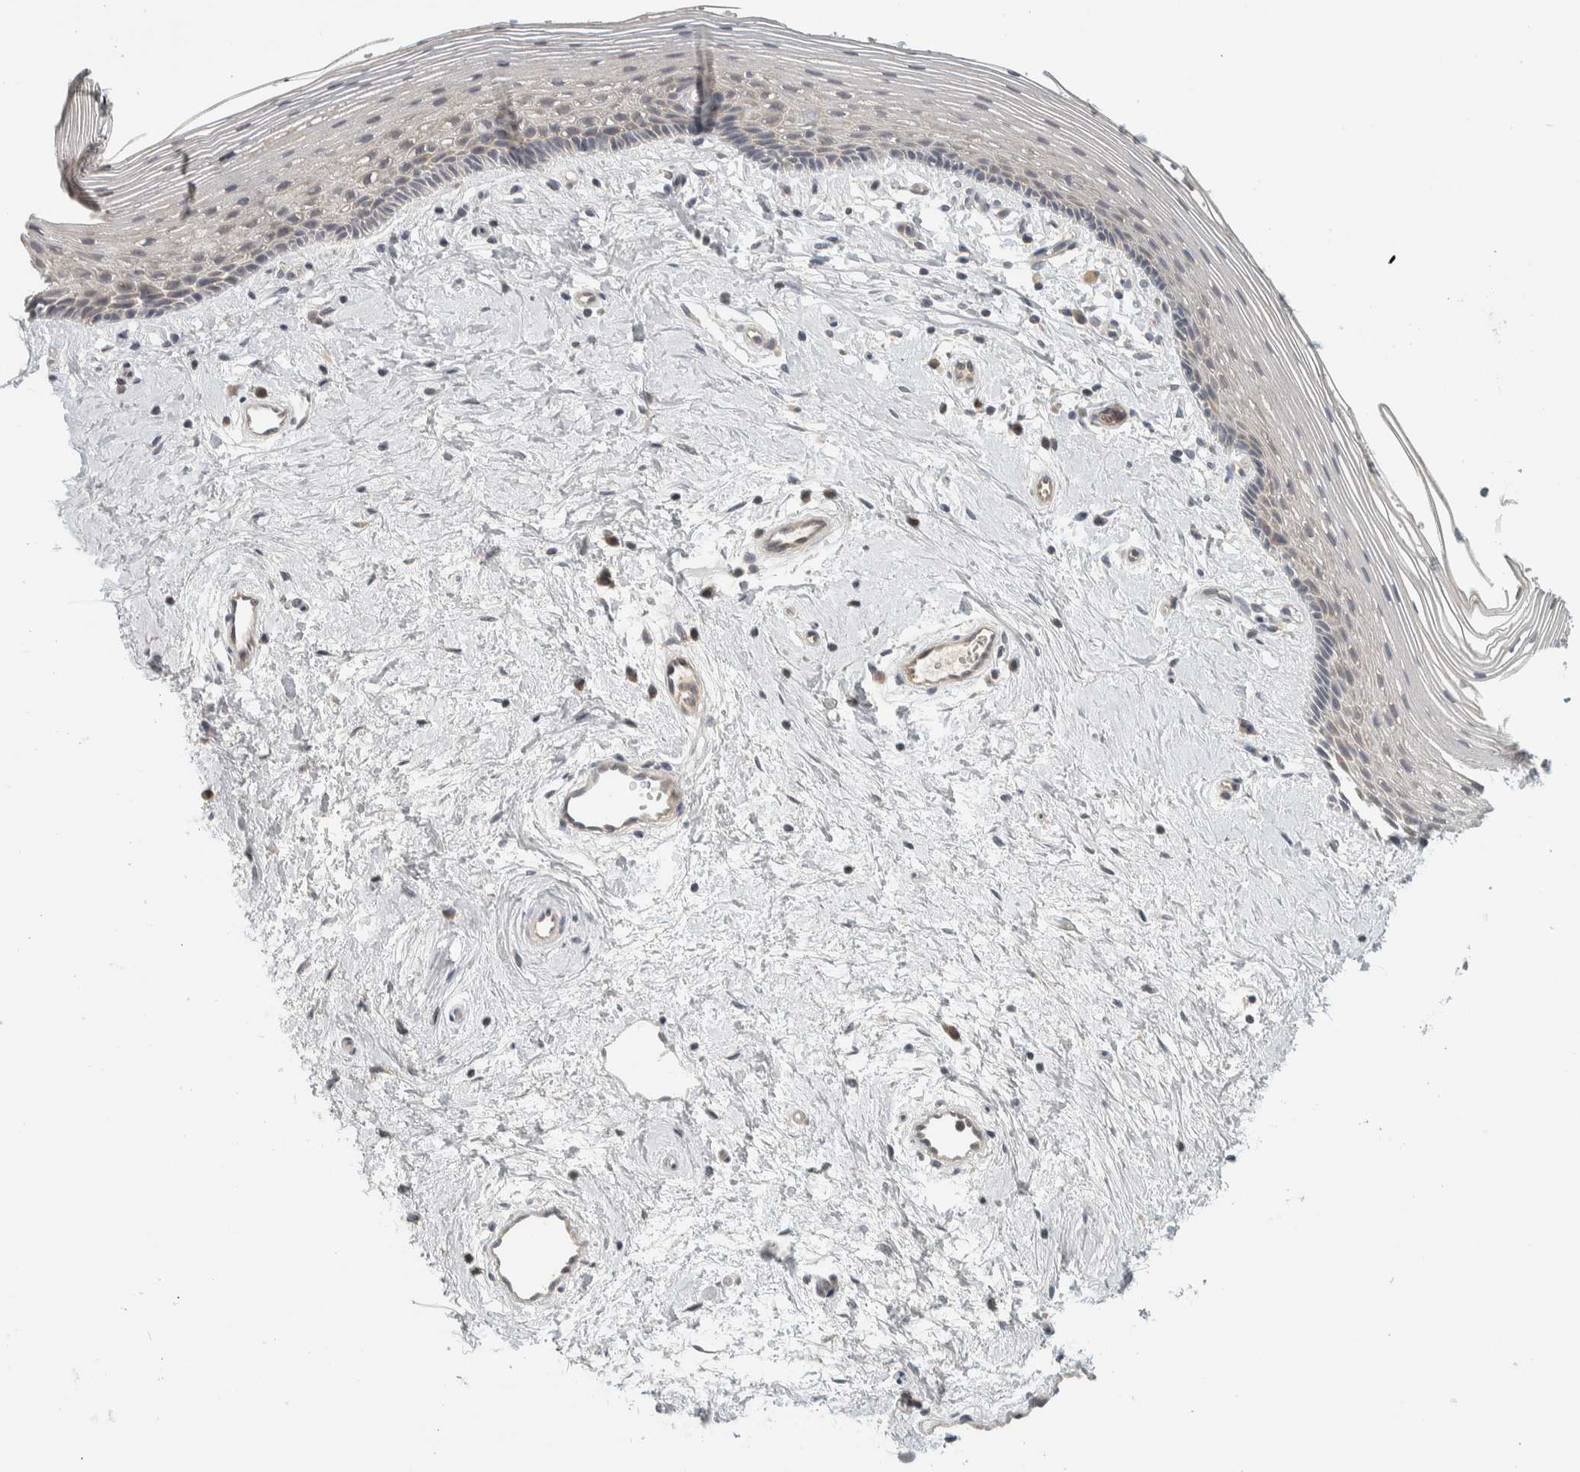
{"staining": {"intensity": "negative", "quantity": "none", "location": "none"}, "tissue": "vagina", "cell_type": "Squamous epithelial cells", "image_type": "normal", "snomed": [{"axis": "morphology", "description": "Normal tissue, NOS"}, {"axis": "topography", "description": "Vagina"}], "caption": "A photomicrograph of vagina stained for a protein reveals no brown staining in squamous epithelial cells.", "gene": "AFP", "patient": {"sex": "female", "age": 46}}